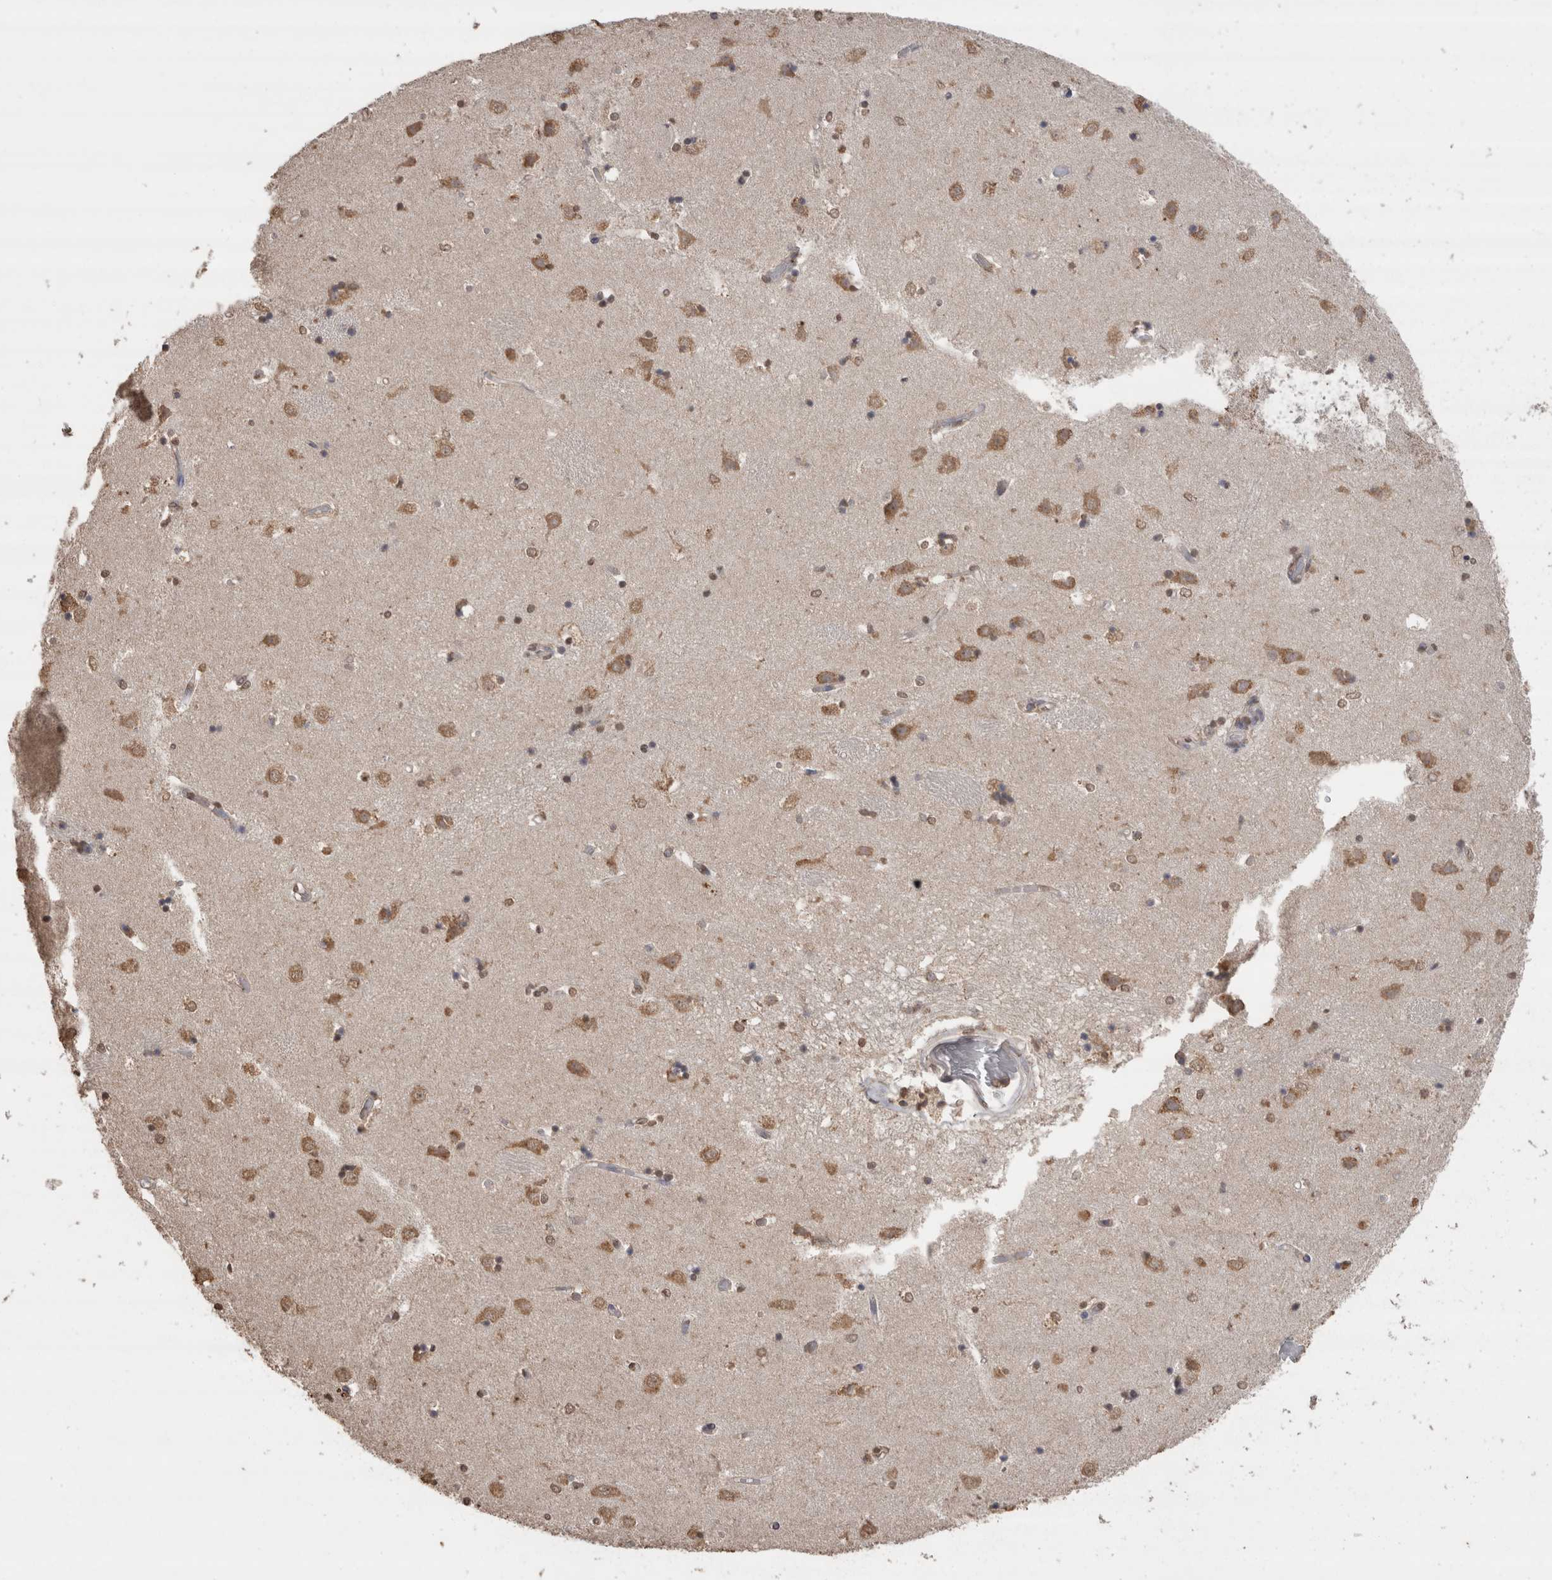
{"staining": {"intensity": "moderate", "quantity": "25%-75%", "location": "cytoplasmic/membranous,nuclear"}, "tissue": "caudate", "cell_type": "Glial cells", "image_type": "normal", "snomed": [{"axis": "morphology", "description": "Normal tissue, NOS"}, {"axis": "topography", "description": "Lateral ventricle wall"}], "caption": "An immunohistochemistry histopathology image of normal tissue is shown. Protein staining in brown shows moderate cytoplasmic/membranous,nuclear positivity in caudate within glial cells. (Stains: DAB (3,3'-diaminobenzidine) in brown, nuclei in blue, Microscopy: brightfield microscopy at high magnification).", "gene": "CRELD2", "patient": {"sex": "male", "age": 45}}